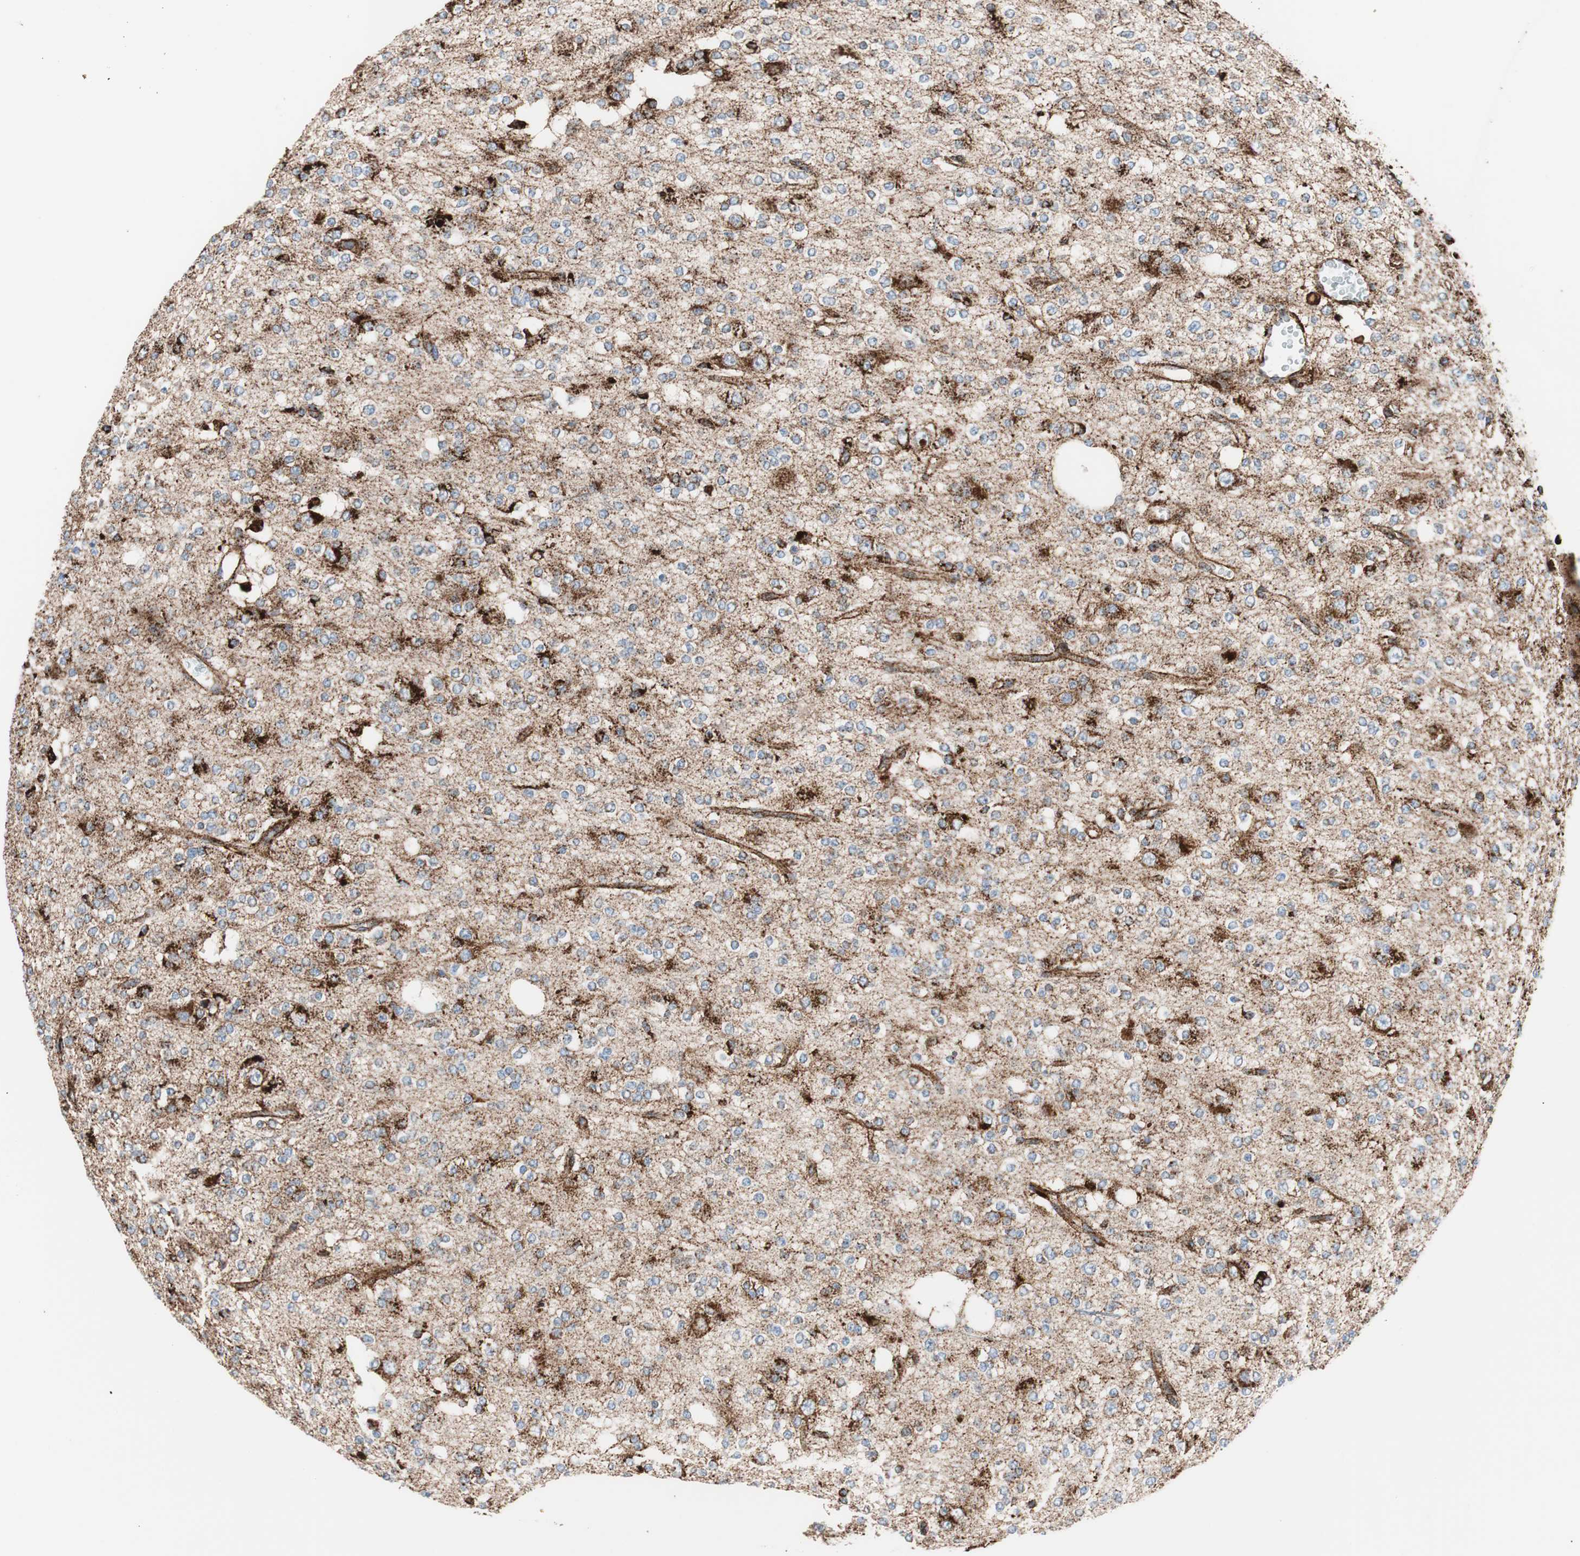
{"staining": {"intensity": "strong", "quantity": "25%-75%", "location": "cytoplasmic/membranous"}, "tissue": "glioma", "cell_type": "Tumor cells", "image_type": "cancer", "snomed": [{"axis": "morphology", "description": "Glioma, malignant, Low grade"}, {"axis": "topography", "description": "Brain"}], "caption": "Malignant glioma (low-grade) stained with DAB immunohistochemistry (IHC) displays high levels of strong cytoplasmic/membranous positivity in approximately 25%-75% of tumor cells.", "gene": "LAMP1", "patient": {"sex": "male", "age": 38}}